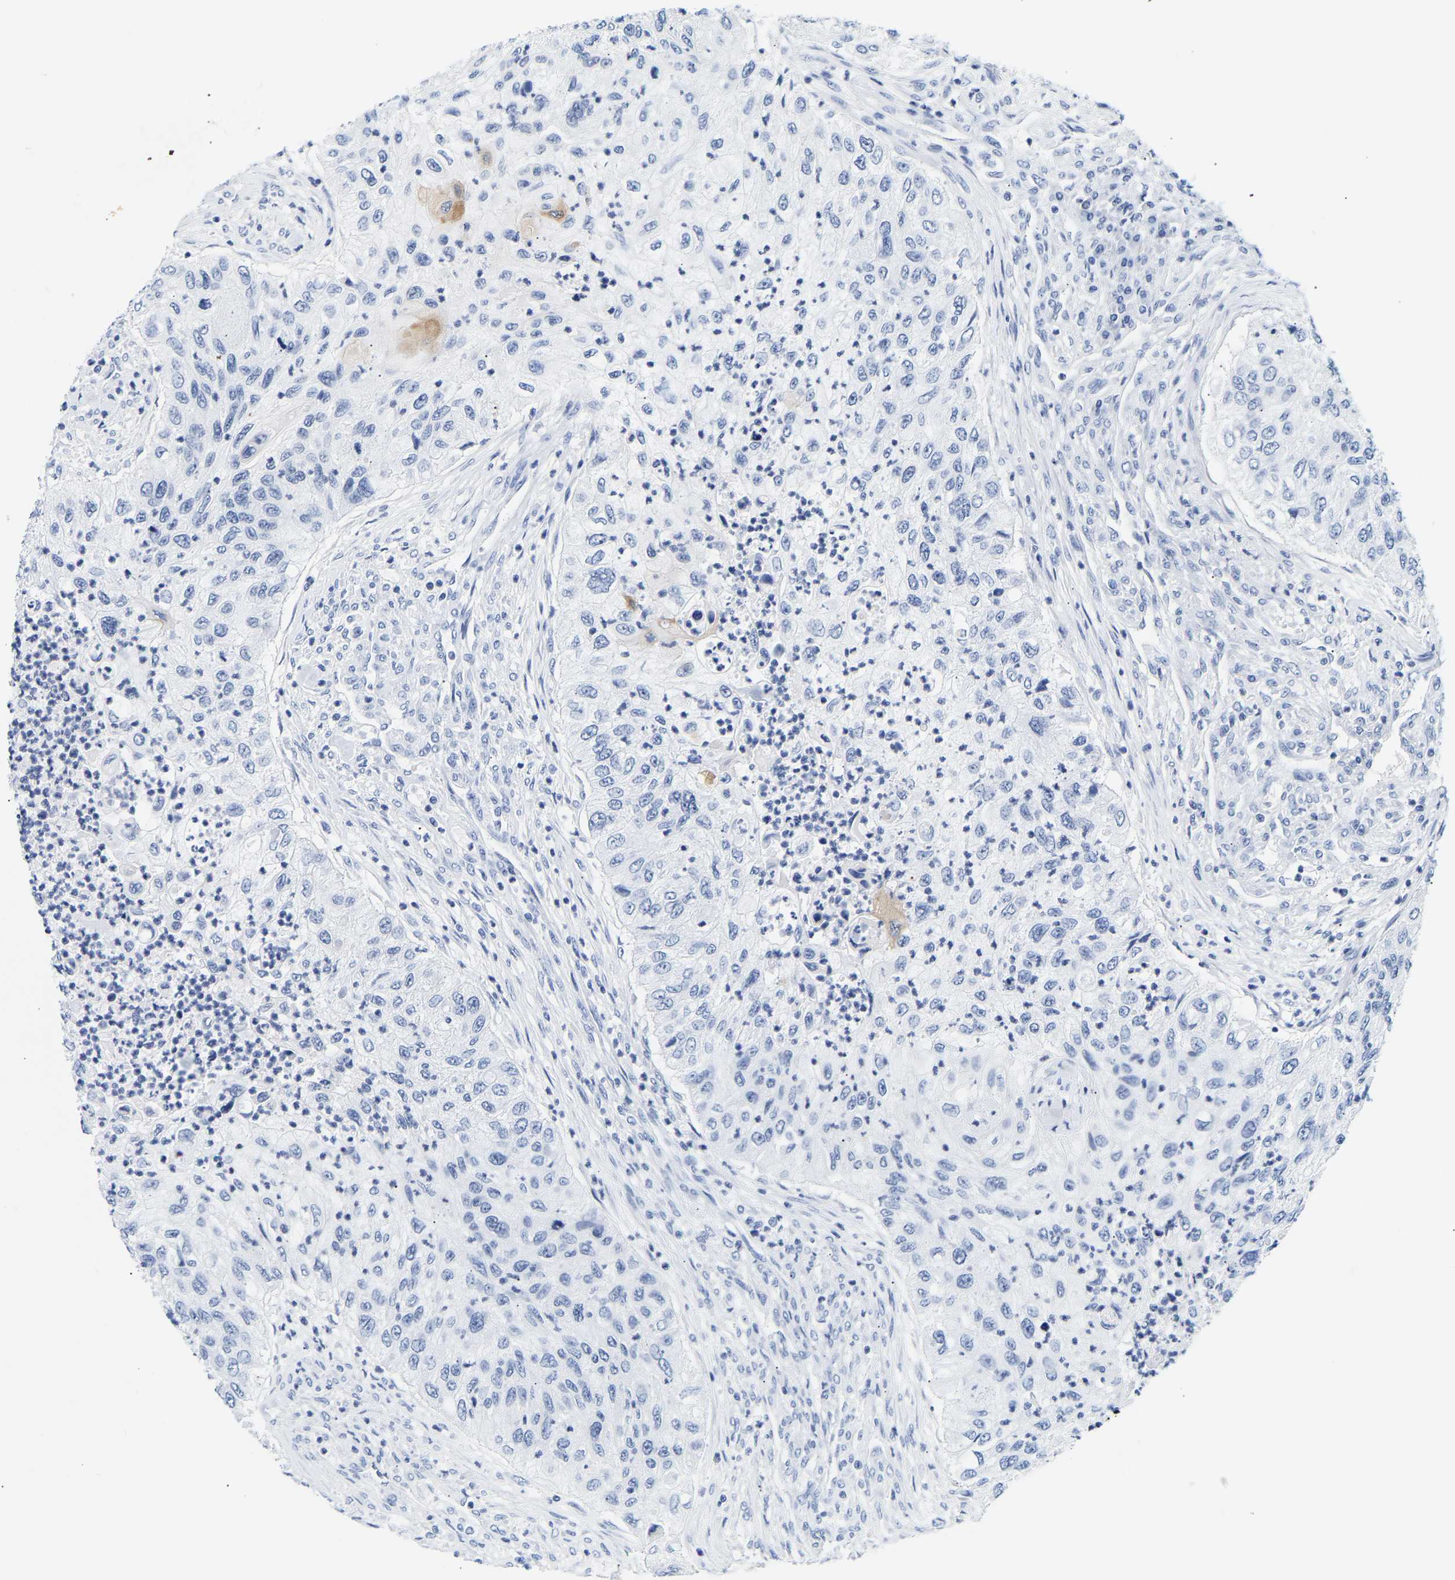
{"staining": {"intensity": "negative", "quantity": "none", "location": "none"}, "tissue": "urothelial cancer", "cell_type": "Tumor cells", "image_type": "cancer", "snomed": [{"axis": "morphology", "description": "Urothelial carcinoma, High grade"}, {"axis": "topography", "description": "Urinary bladder"}], "caption": "High magnification brightfield microscopy of high-grade urothelial carcinoma stained with DAB (3,3'-diaminobenzidine) (brown) and counterstained with hematoxylin (blue): tumor cells show no significant staining.", "gene": "SPINK2", "patient": {"sex": "female", "age": 60}}